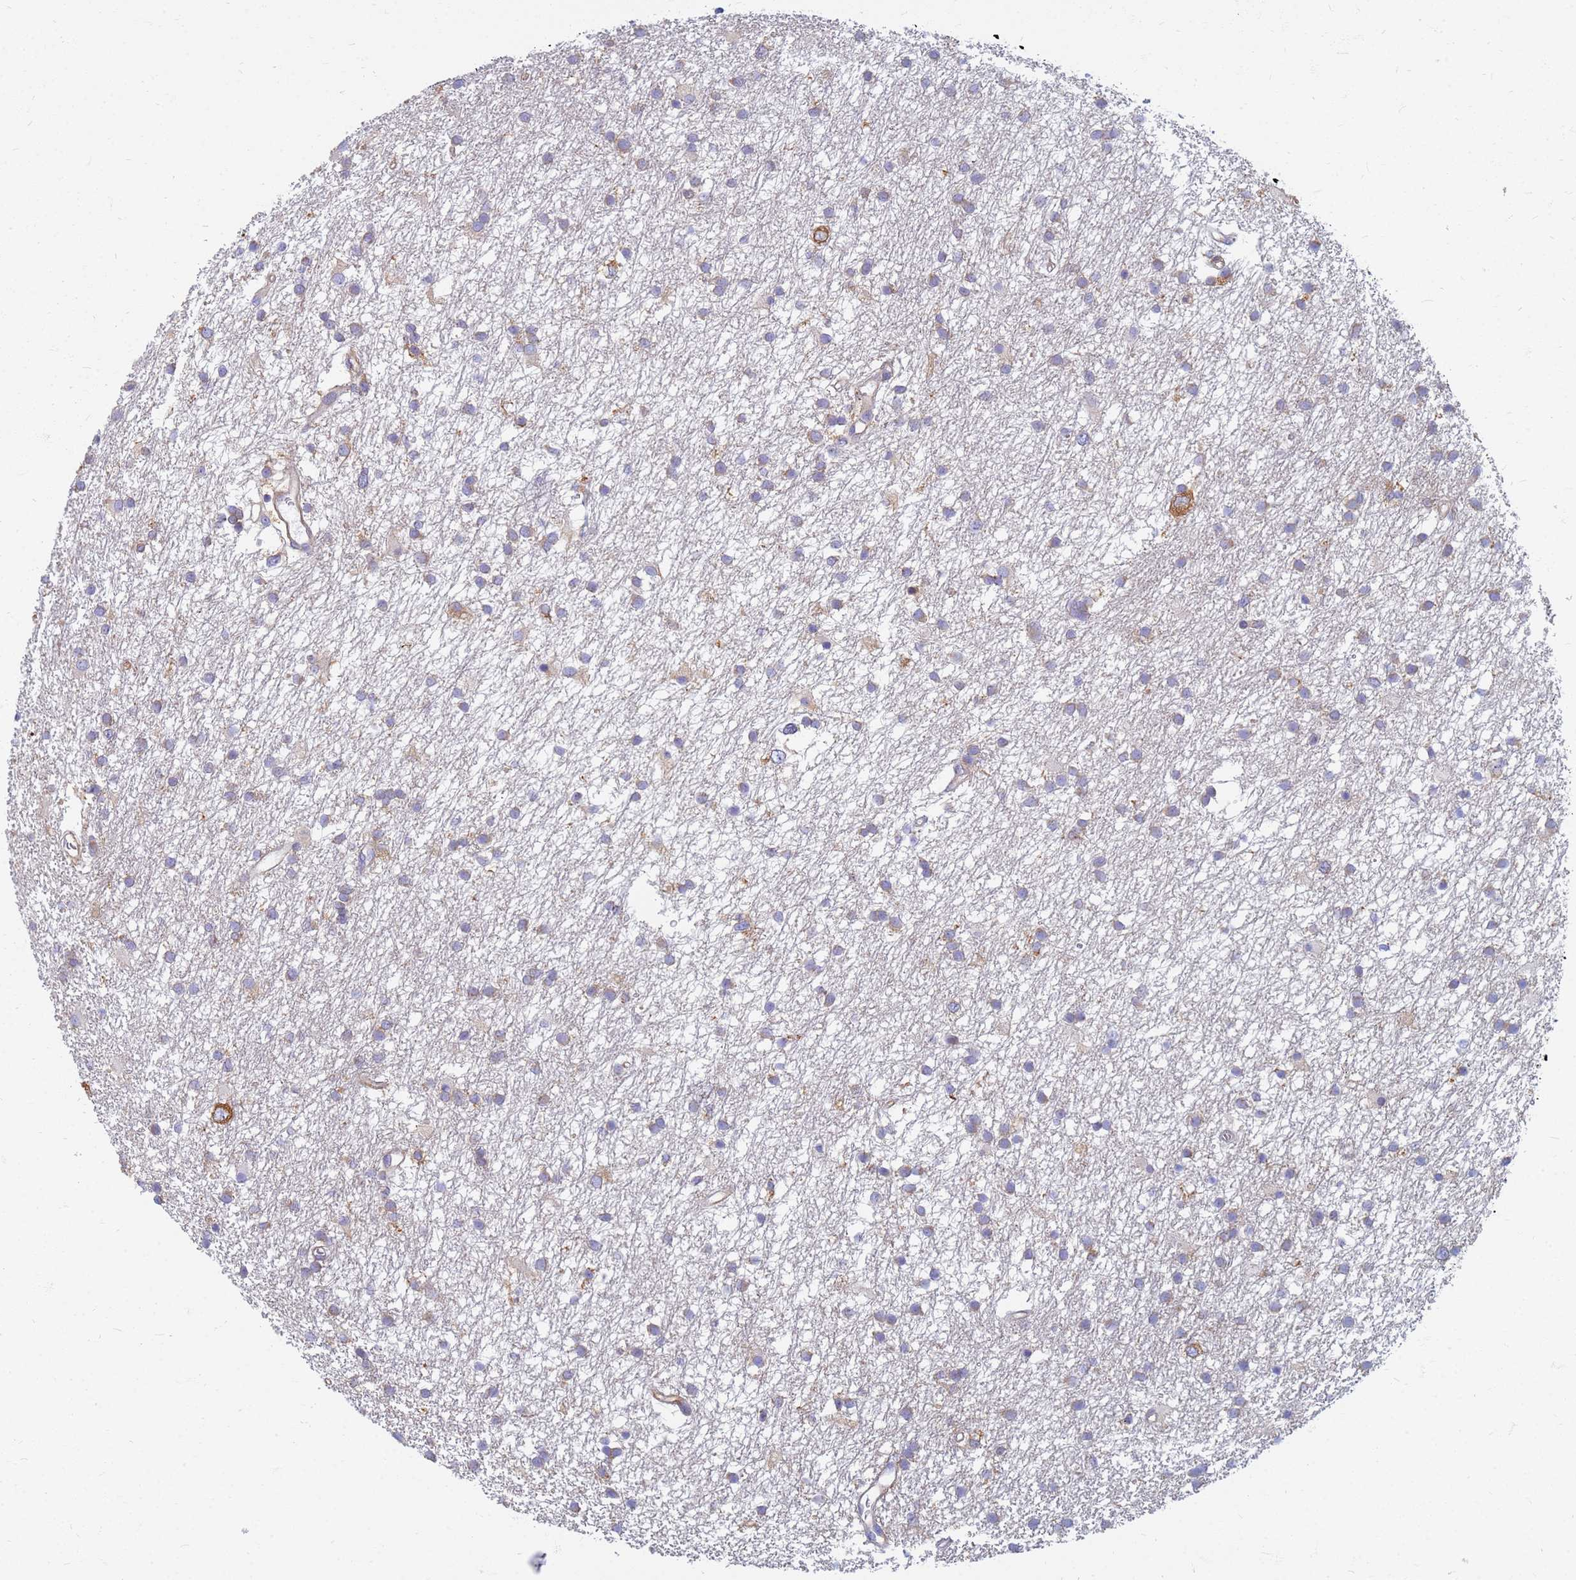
{"staining": {"intensity": "weak", "quantity": "25%-75%", "location": "cytoplasmic/membranous"}, "tissue": "glioma", "cell_type": "Tumor cells", "image_type": "cancer", "snomed": [{"axis": "morphology", "description": "Glioma, malignant, High grade"}, {"axis": "topography", "description": "Brain"}], "caption": "Immunohistochemical staining of malignant high-grade glioma displays low levels of weak cytoplasmic/membranous expression in about 25%-75% of tumor cells.", "gene": "EEA1", "patient": {"sex": "male", "age": 77}}